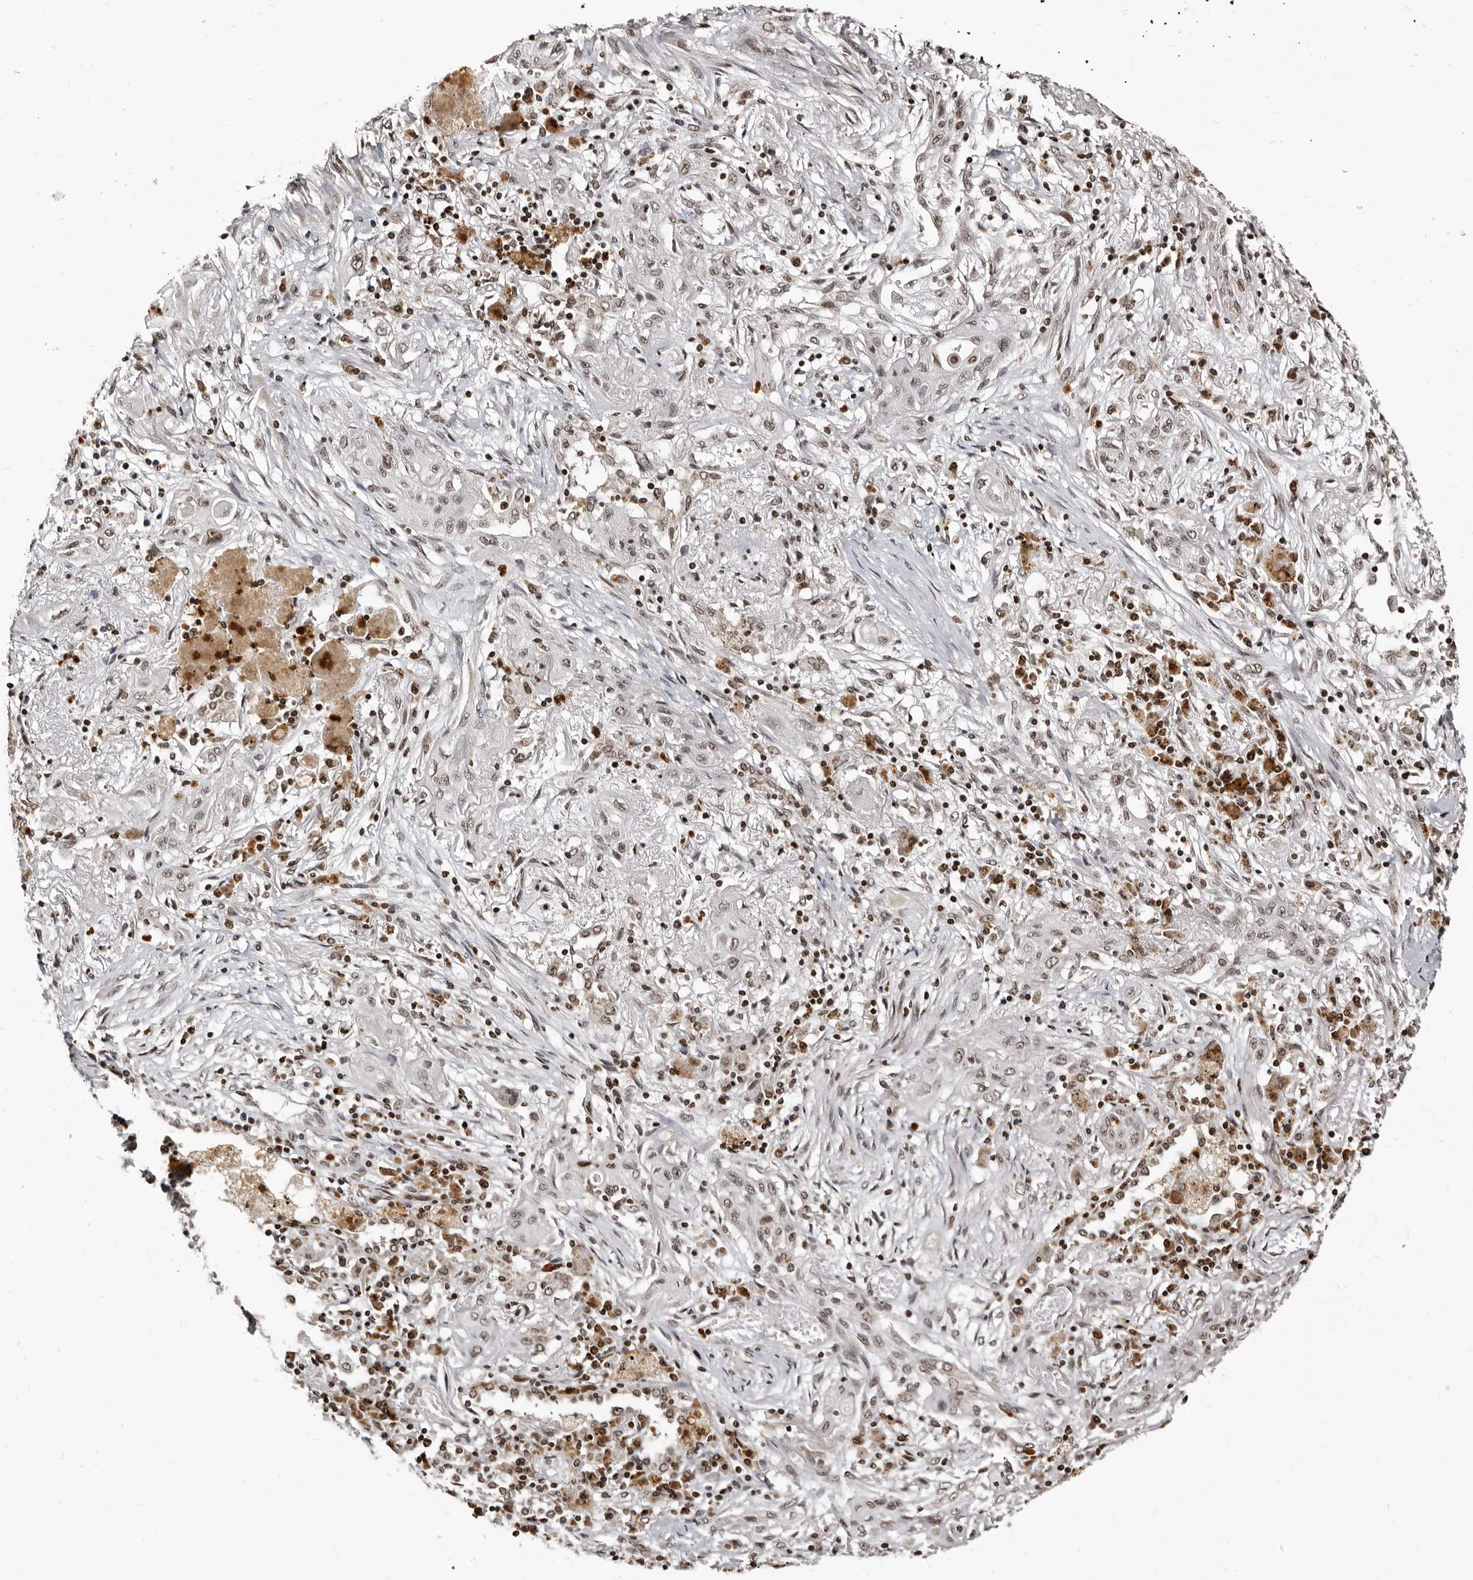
{"staining": {"intensity": "weak", "quantity": "<25%", "location": "nuclear"}, "tissue": "lung cancer", "cell_type": "Tumor cells", "image_type": "cancer", "snomed": [{"axis": "morphology", "description": "Squamous cell carcinoma, NOS"}, {"axis": "topography", "description": "Lung"}], "caption": "IHC histopathology image of neoplastic tissue: human lung cancer (squamous cell carcinoma) stained with DAB (3,3'-diaminobenzidine) demonstrates no significant protein expression in tumor cells.", "gene": "THUMPD1", "patient": {"sex": "female", "age": 47}}